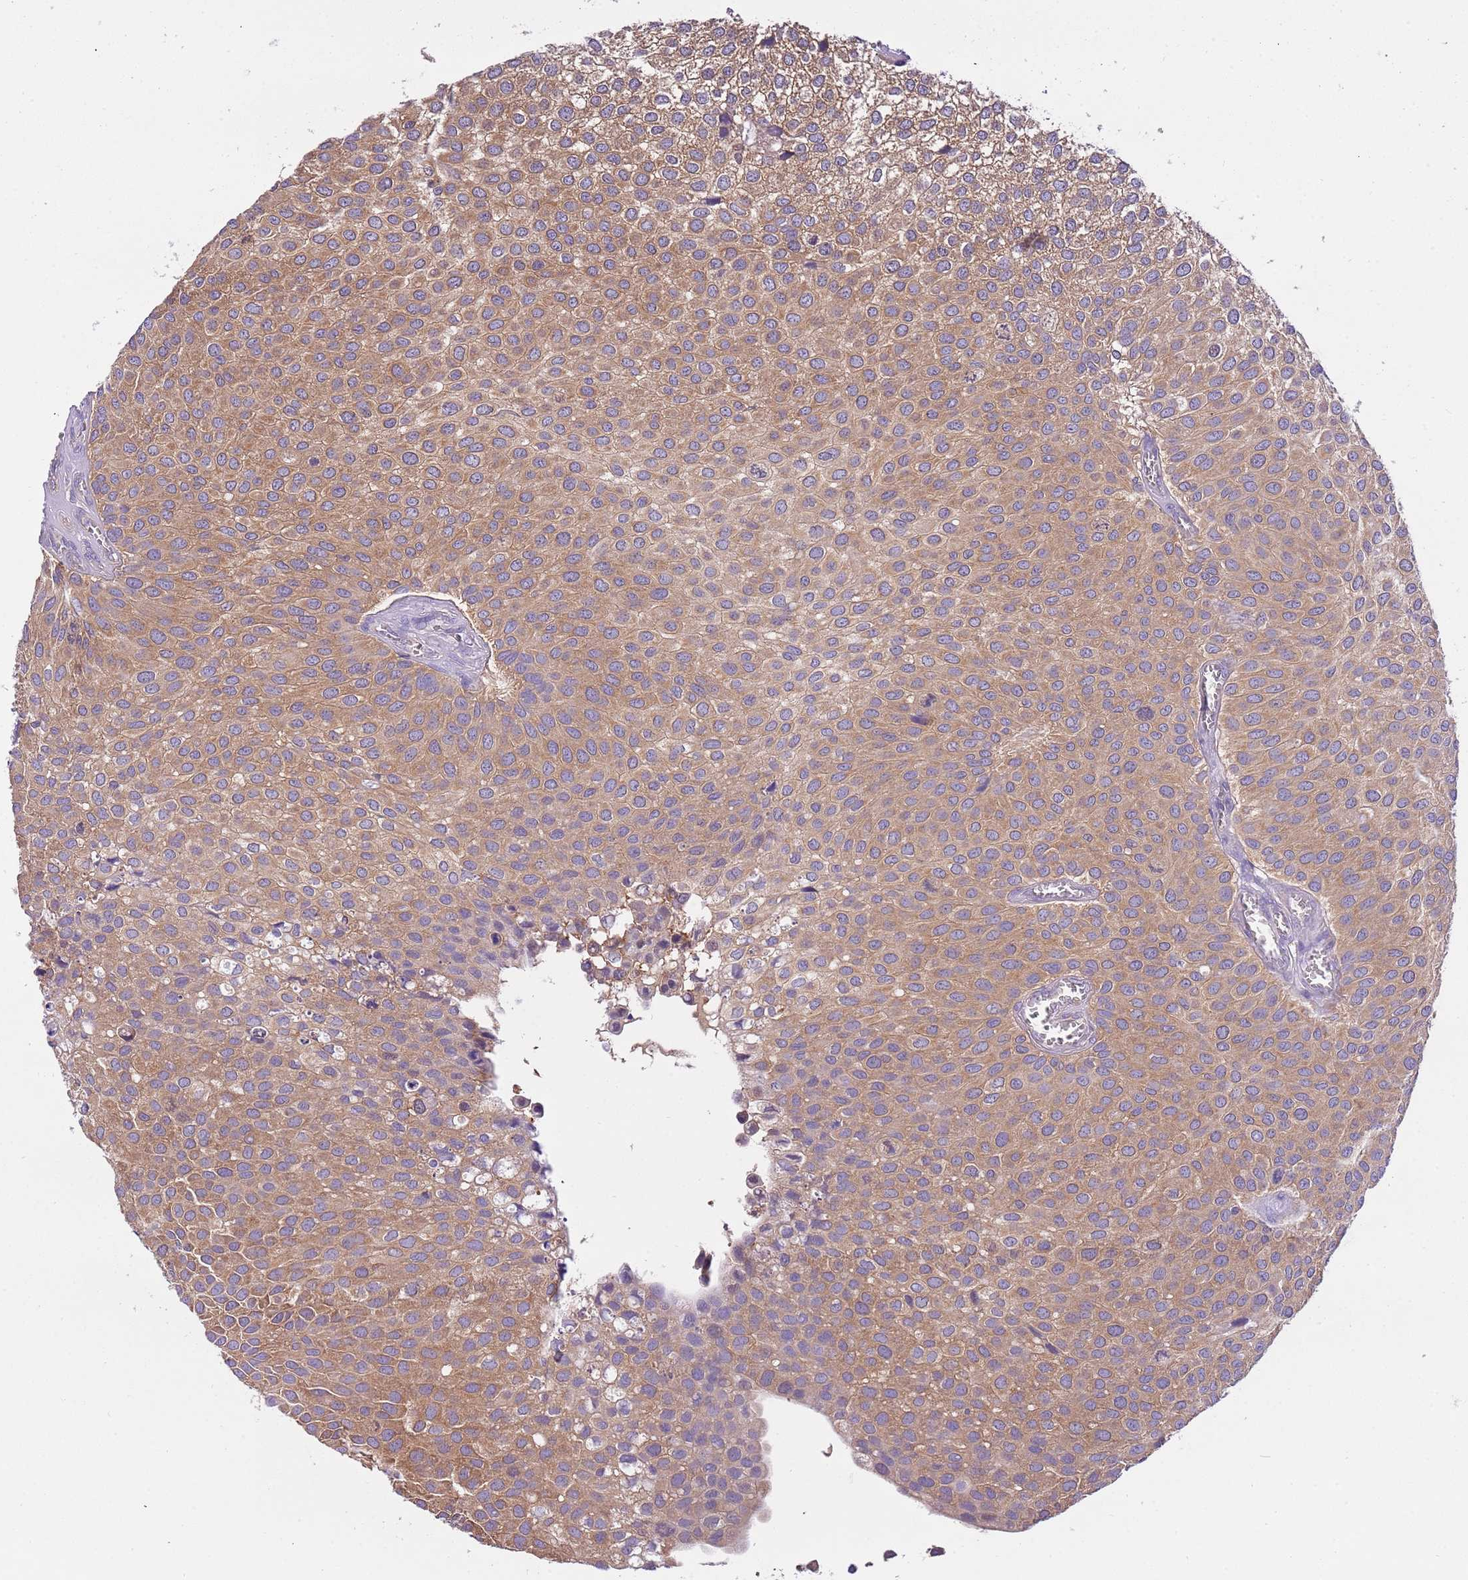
{"staining": {"intensity": "moderate", "quantity": ">75%", "location": "cytoplasmic/membranous"}, "tissue": "urothelial cancer", "cell_type": "Tumor cells", "image_type": "cancer", "snomed": [{"axis": "morphology", "description": "Urothelial carcinoma, Low grade"}, {"axis": "topography", "description": "Urinary bladder"}], "caption": "Human urothelial cancer stained with a protein marker exhibits moderate staining in tumor cells.", "gene": "STIP1", "patient": {"sex": "male", "age": 88}}